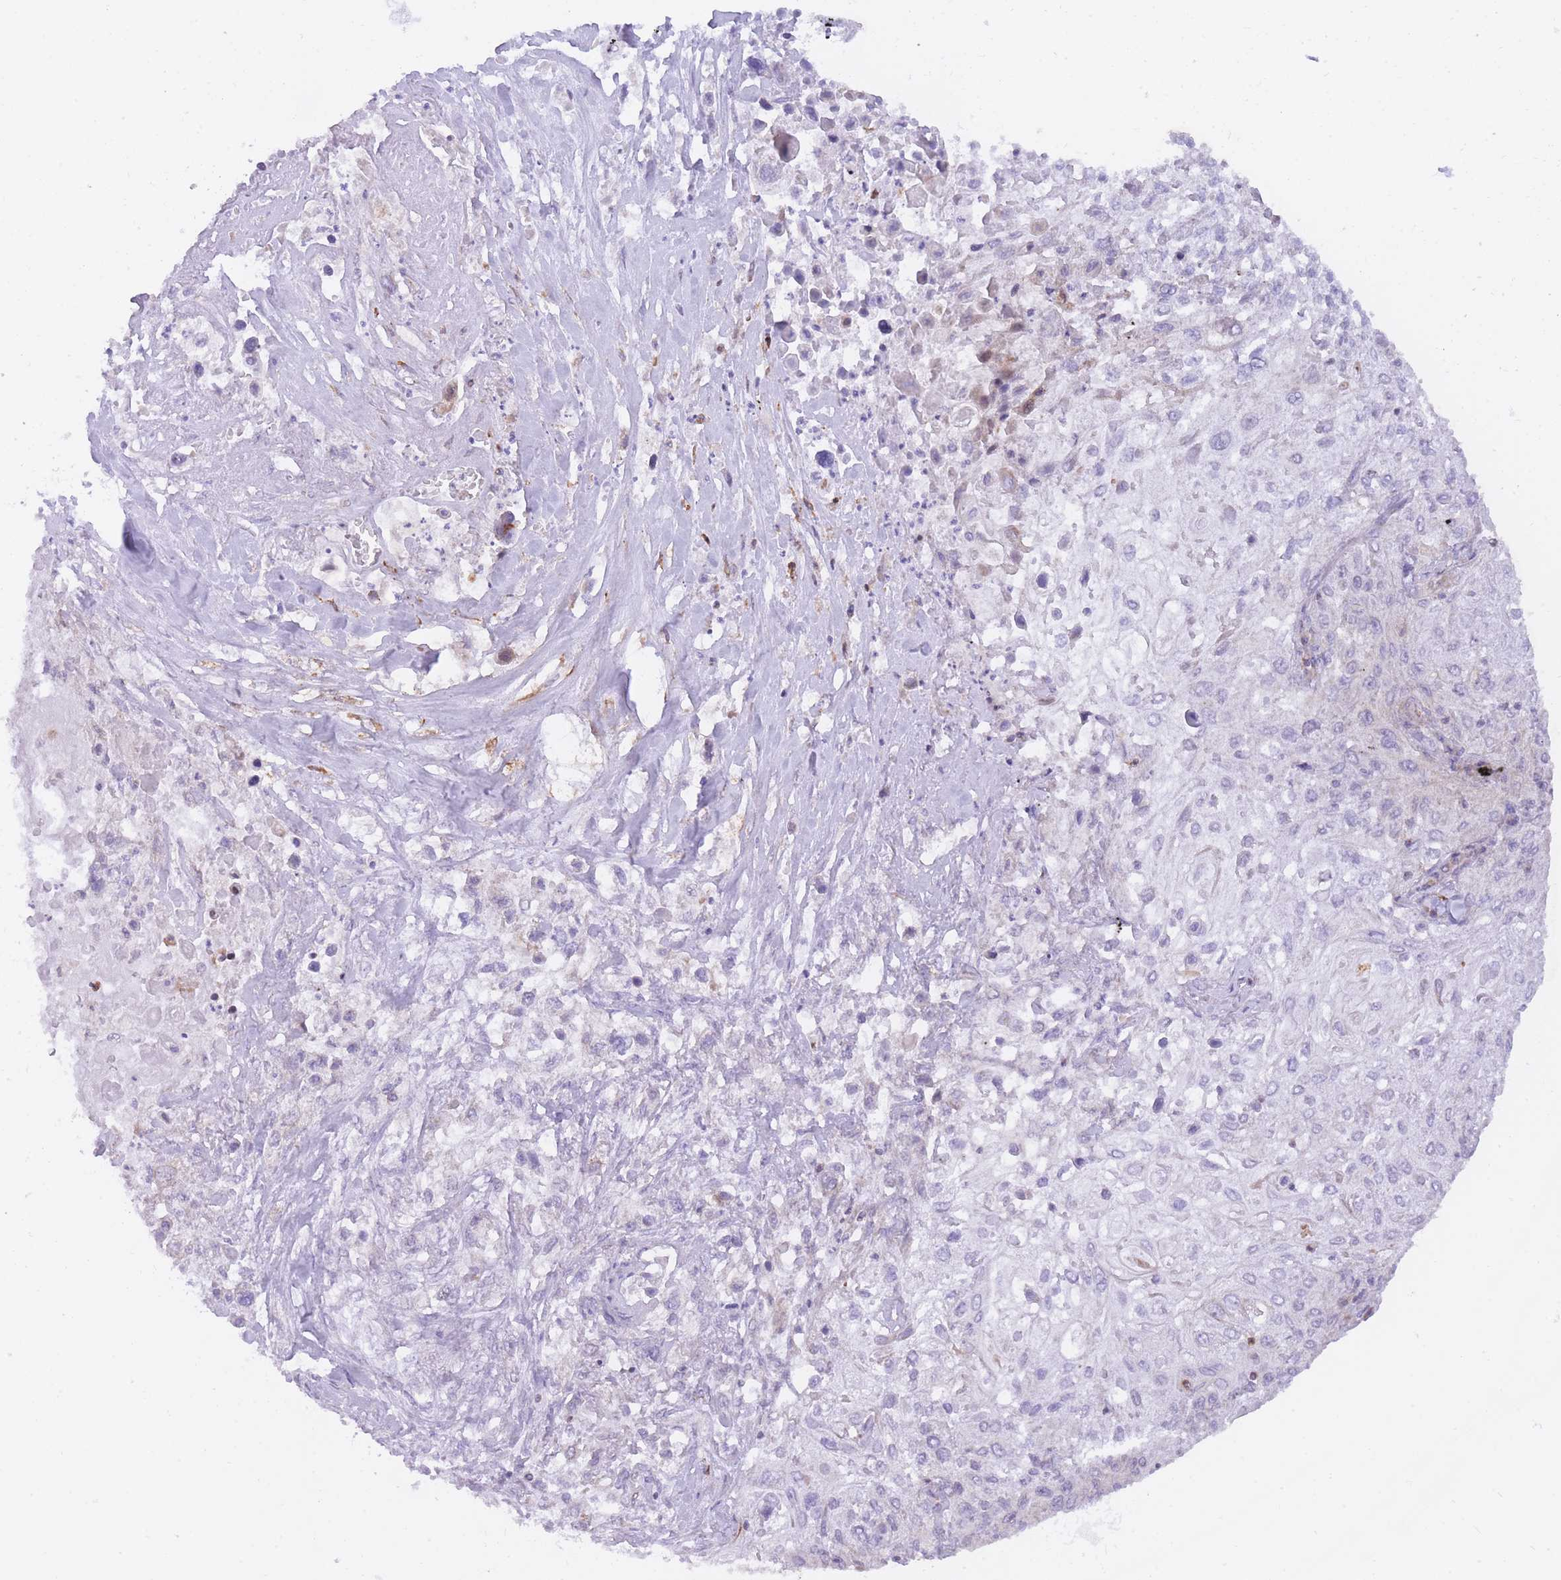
{"staining": {"intensity": "negative", "quantity": "none", "location": "none"}, "tissue": "lung cancer", "cell_type": "Tumor cells", "image_type": "cancer", "snomed": [{"axis": "morphology", "description": "Squamous cell carcinoma, NOS"}, {"axis": "topography", "description": "Lung"}], "caption": "Protein analysis of lung cancer (squamous cell carcinoma) exhibits no significant positivity in tumor cells.", "gene": "TOPAZ1", "patient": {"sex": "female", "age": 69}}